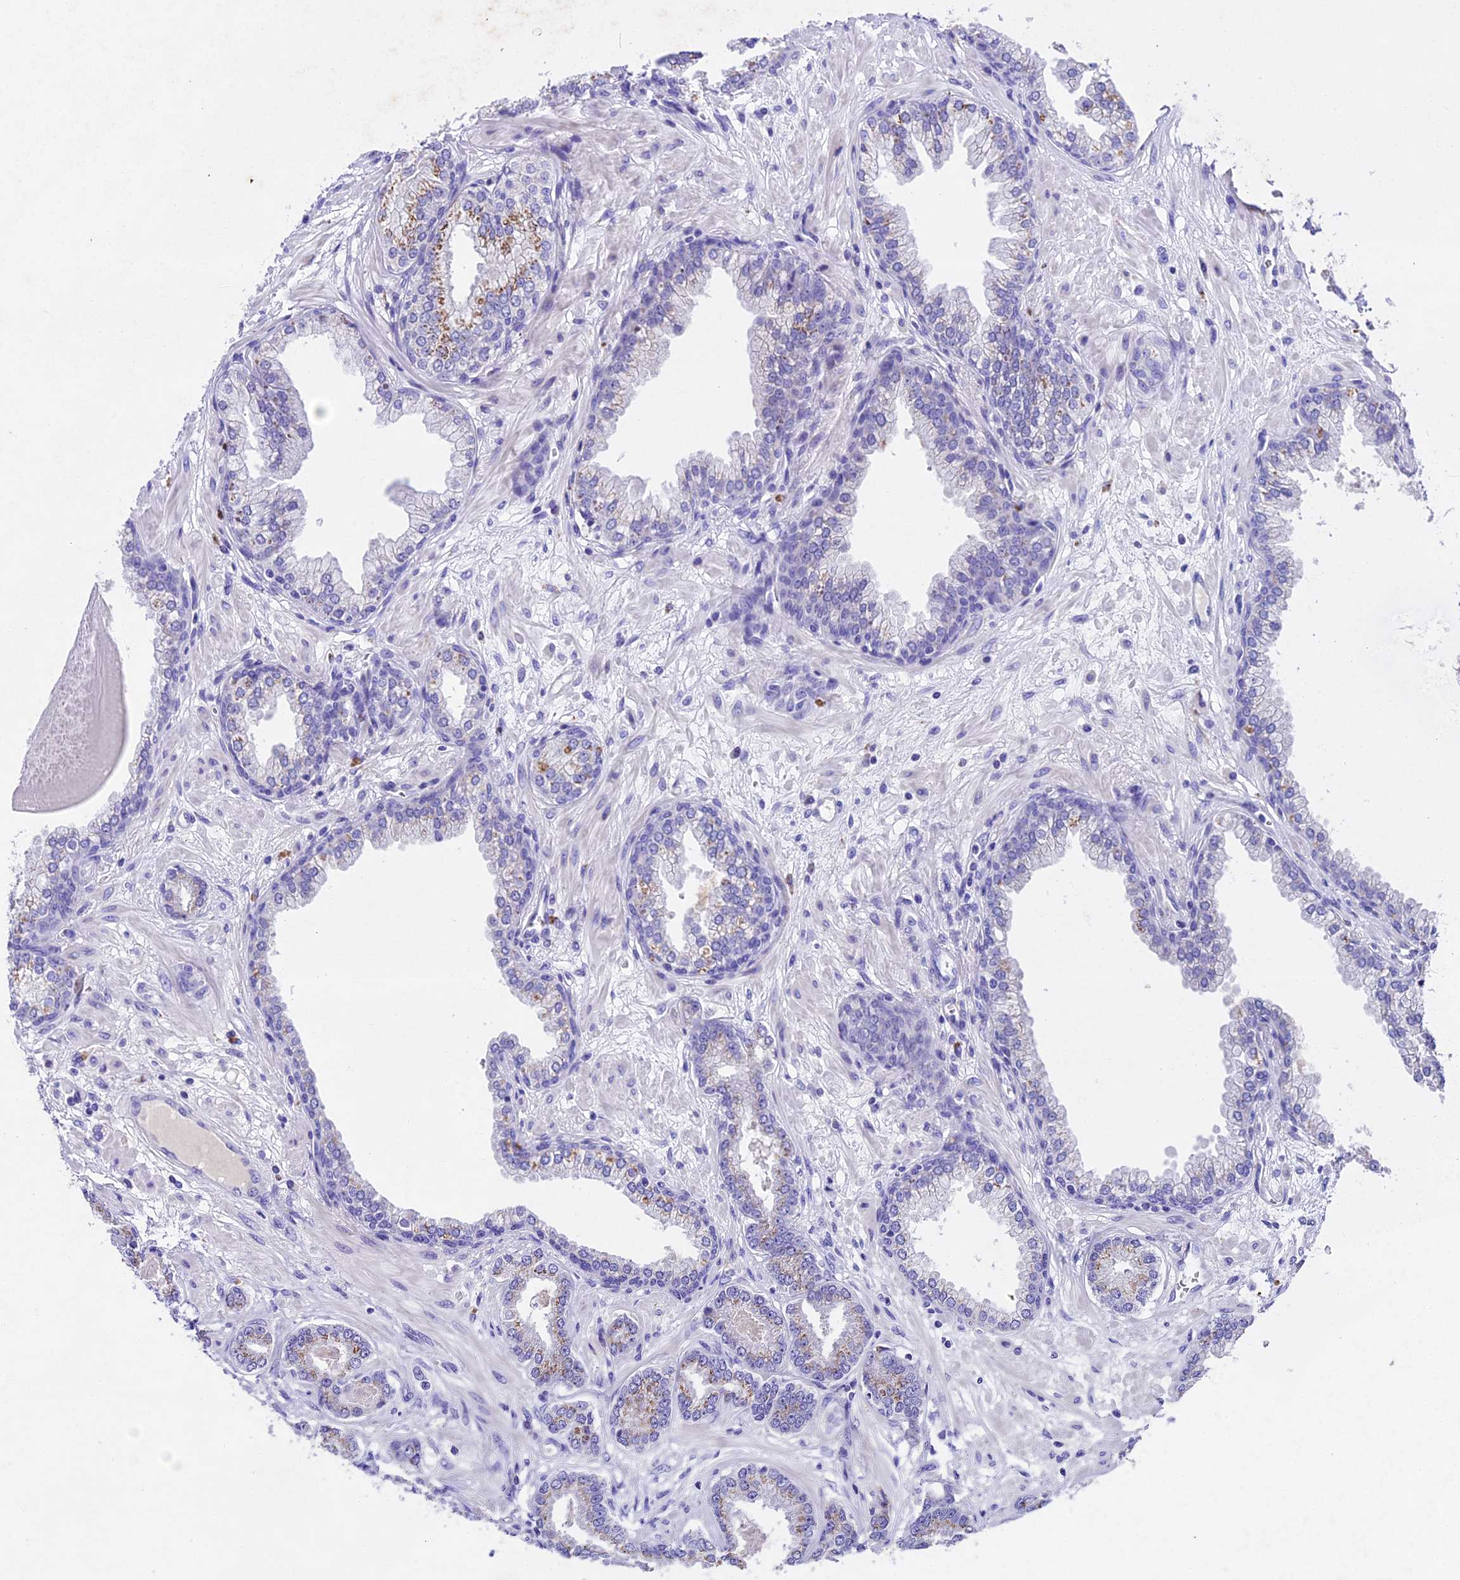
{"staining": {"intensity": "moderate", "quantity": "25%-75%", "location": "cytoplasmic/membranous"}, "tissue": "prostate cancer", "cell_type": "Tumor cells", "image_type": "cancer", "snomed": [{"axis": "morphology", "description": "Adenocarcinoma, Low grade"}, {"axis": "topography", "description": "Prostate"}], "caption": "Prostate cancer (adenocarcinoma (low-grade)) was stained to show a protein in brown. There is medium levels of moderate cytoplasmic/membranous positivity in about 25%-75% of tumor cells.", "gene": "IFT140", "patient": {"sex": "male", "age": 64}}